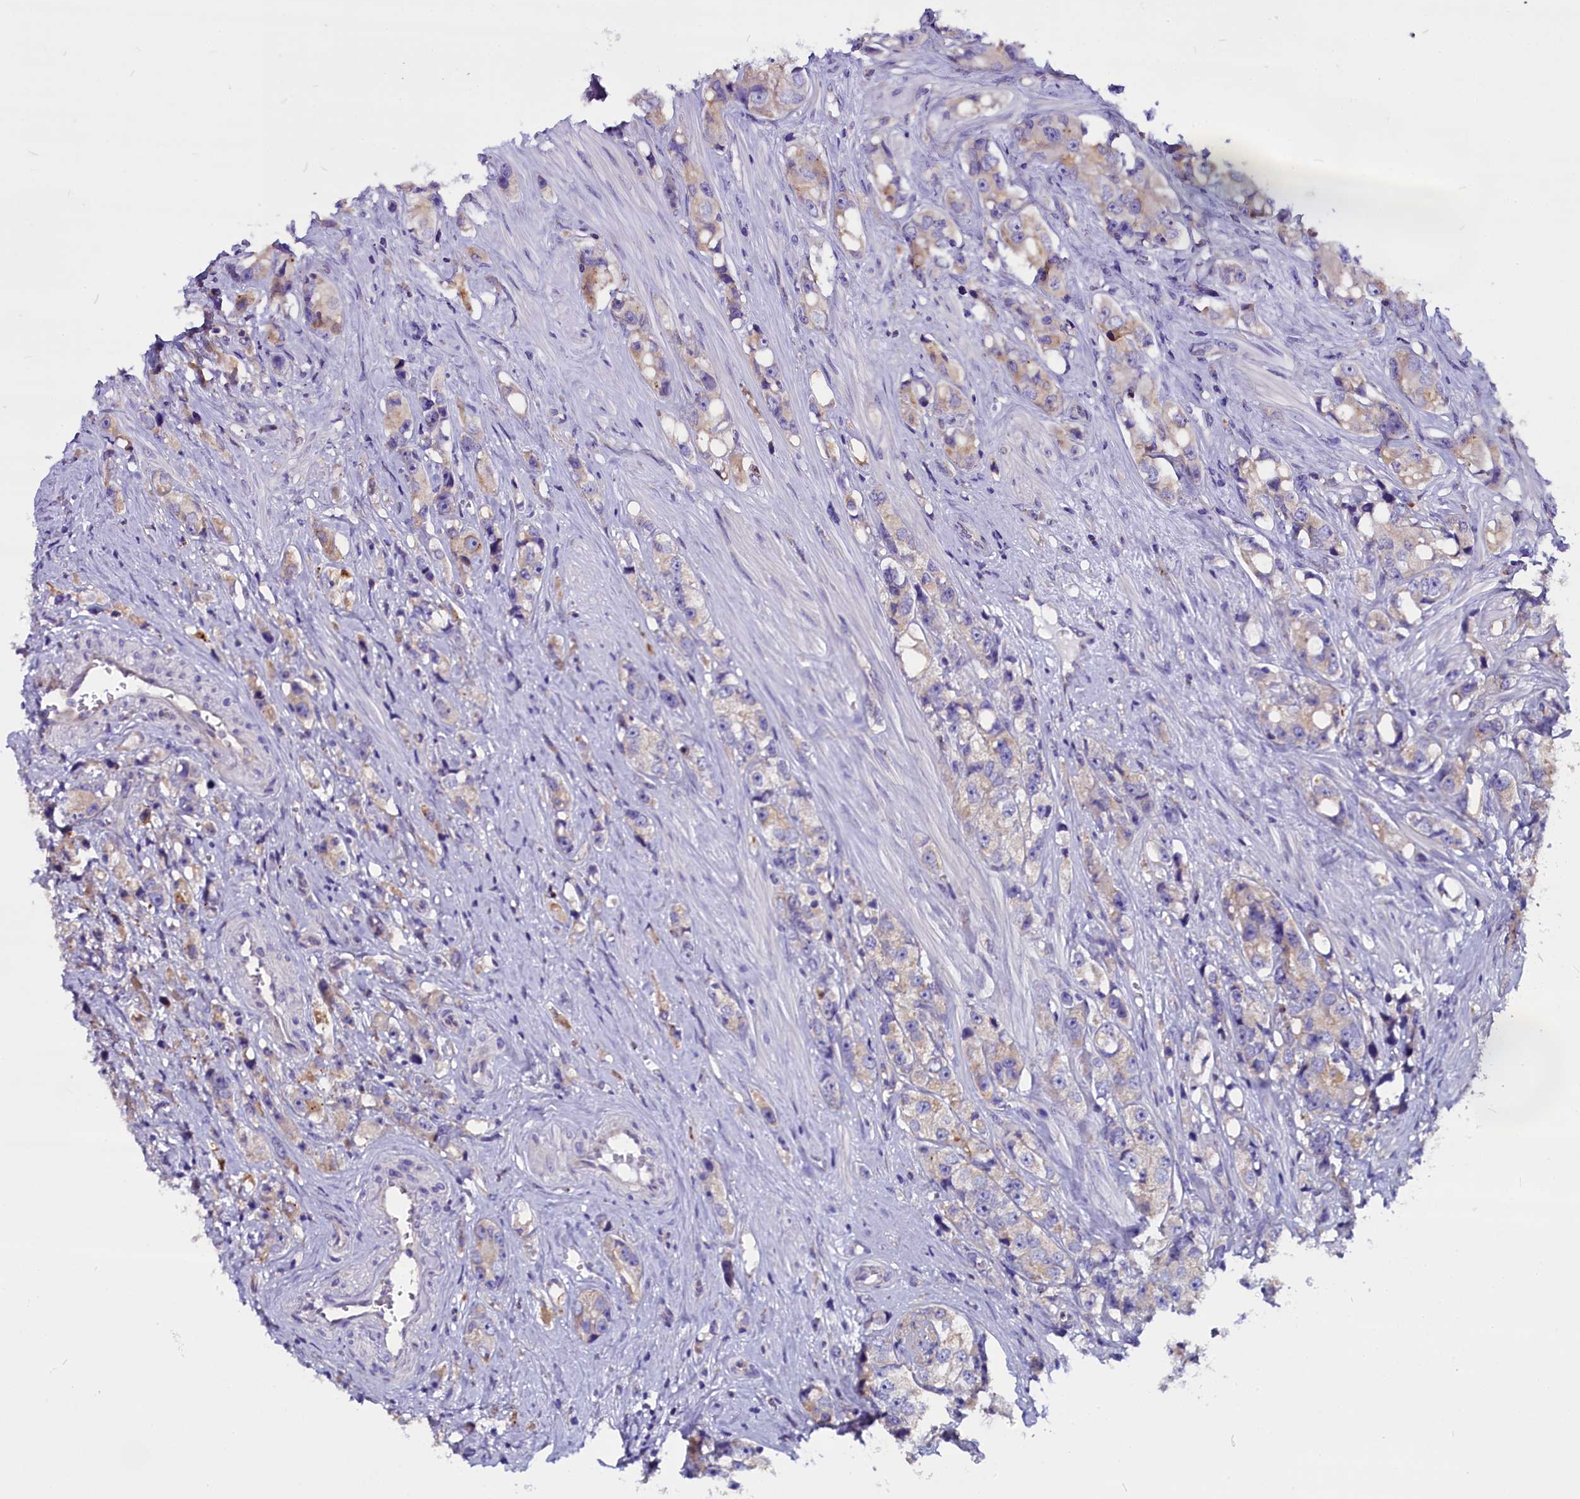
{"staining": {"intensity": "moderate", "quantity": "<25%", "location": "cytoplasmic/membranous"}, "tissue": "prostate cancer", "cell_type": "Tumor cells", "image_type": "cancer", "snomed": [{"axis": "morphology", "description": "Adenocarcinoma, High grade"}, {"axis": "topography", "description": "Prostate"}], "caption": "Immunohistochemical staining of prostate cancer (high-grade adenocarcinoma) demonstrates moderate cytoplasmic/membranous protein staining in approximately <25% of tumor cells. (Brightfield microscopy of DAB IHC at high magnification).", "gene": "CEP170", "patient": {"sex": "male", "age": 74}}